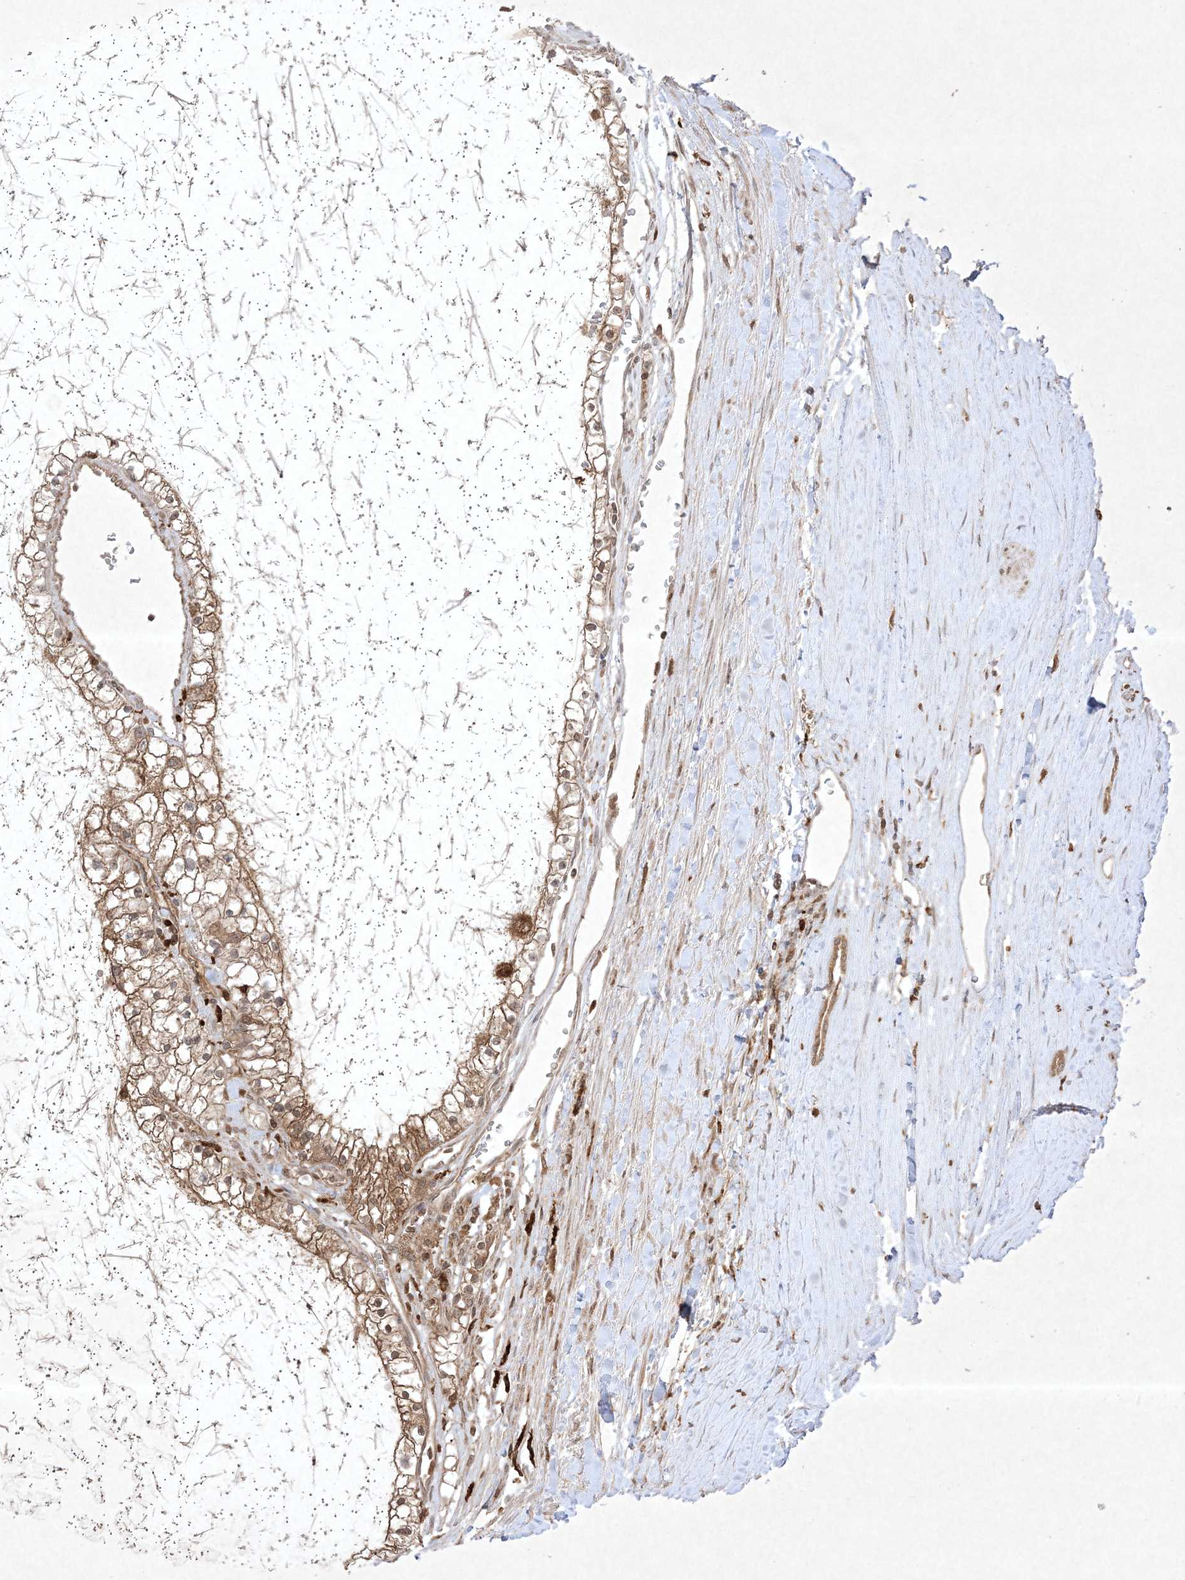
{"staining": {"intensity": "moderate", "quantity": ">75%", "location": "cytoplasmic/membranous"}, "tissue": "renal cancer", "cell_type": "Tumor cells", "image_type": "cancer", "snomed": [{"axis": "morphology", "description": "Normal tissue, NOS"}, {"axis": "morphology", "description": "Adenocarcinoma, NOS"}, {"axis": "topography", "description": "Kidney"}], "caption": "Immunohistochemical staining of human renal cancer shows moderate cytoplasmic/membranous protein positivity in approximately >75% of tumor cells.", "gene": "PTK6", "patient": {"sex": "male", "age": 68}}